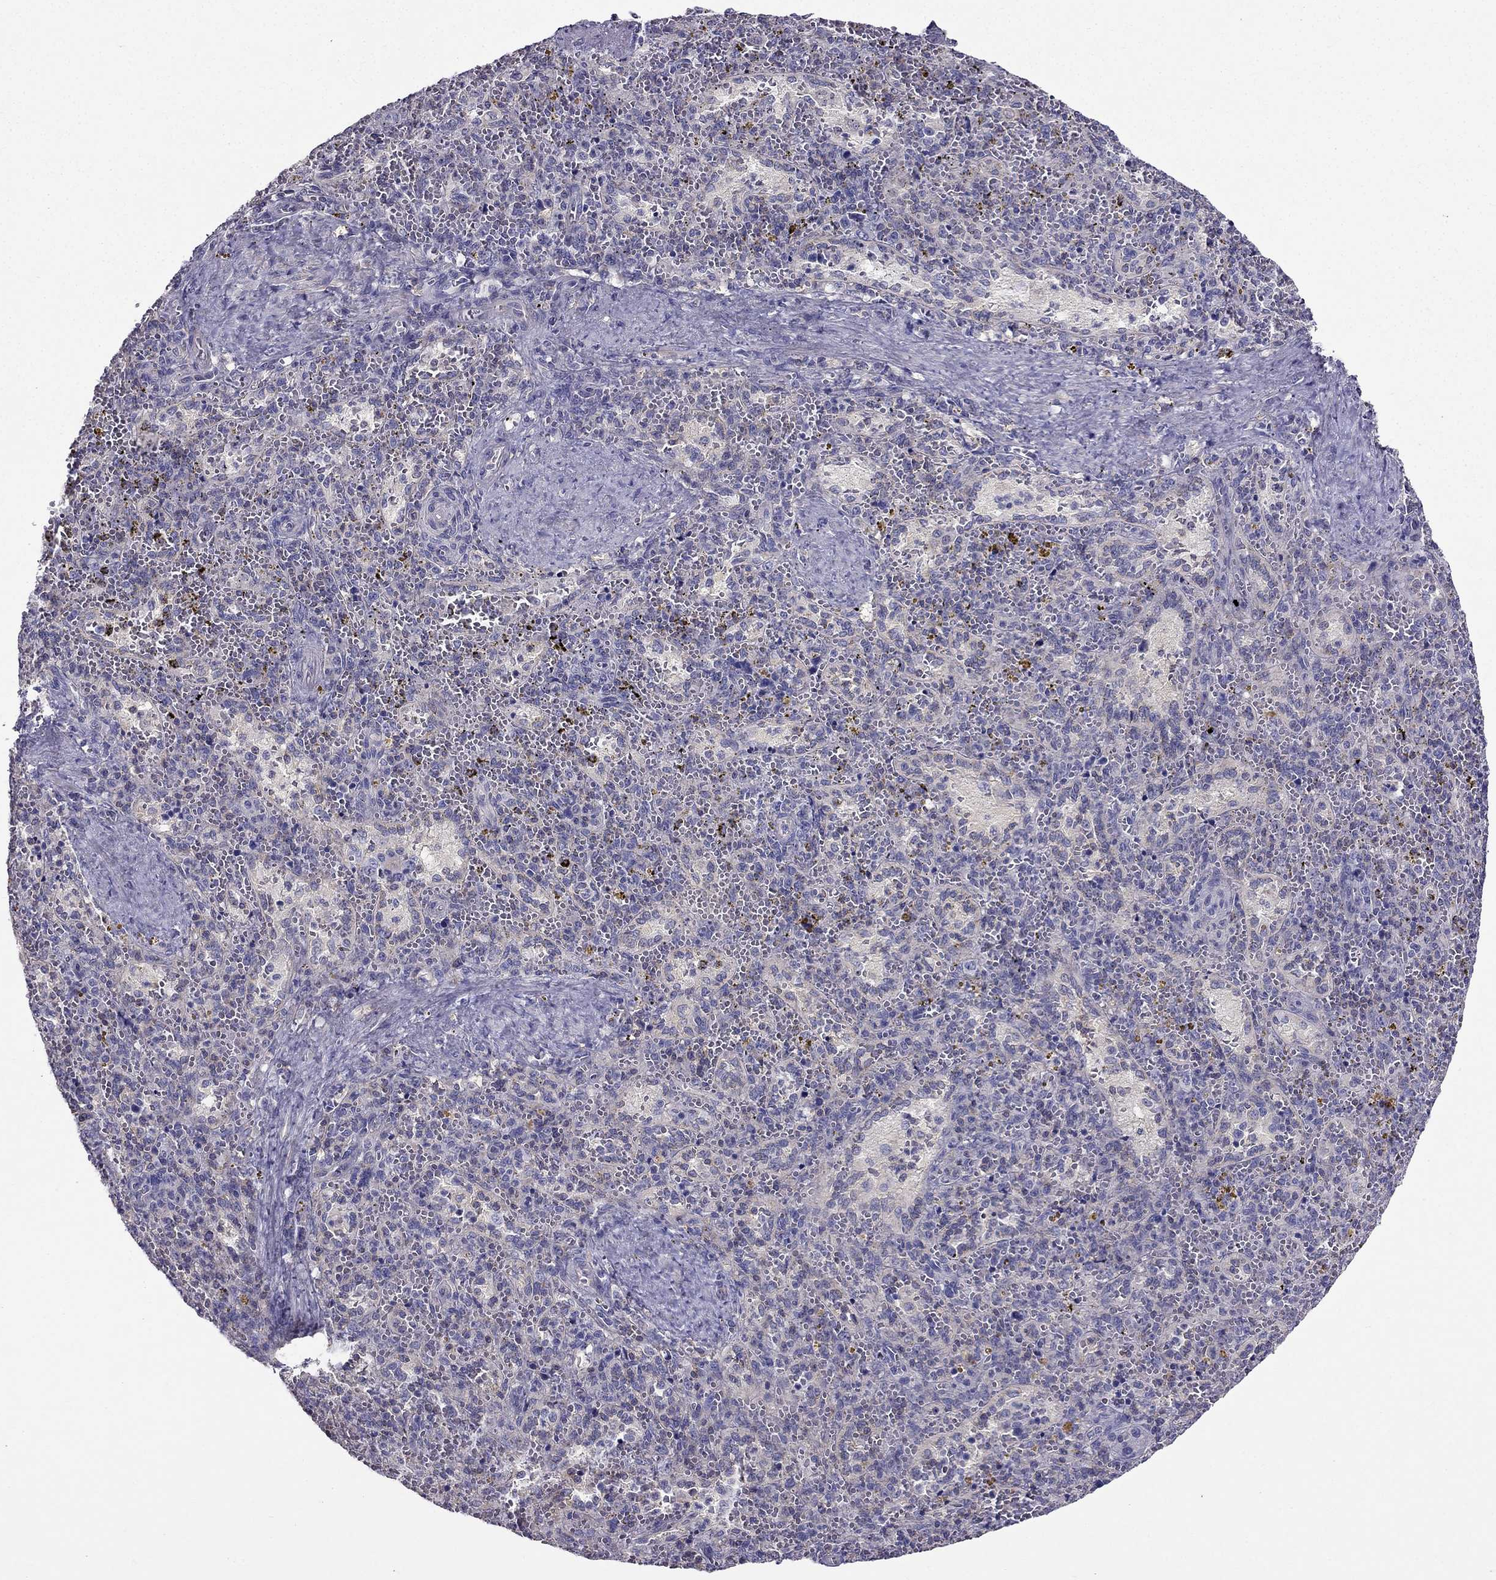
{"staining": {"intensity": "negative", "quantity": "none", "location": "none"}, "tissue": "spleen", "cell_type": "Cells in red pulp", "image_type": "normal", "snomed": [{"axis": "morphology", "description": "Normal tissue, NOS"}, {"axis": "topography", "description": "Spleen"}], "caption": "Micrograph shows no protein staining in cells in red pulp of normal spleen.", "gene": "AAK1", "patient": {"sex": "female", "age": 50}}